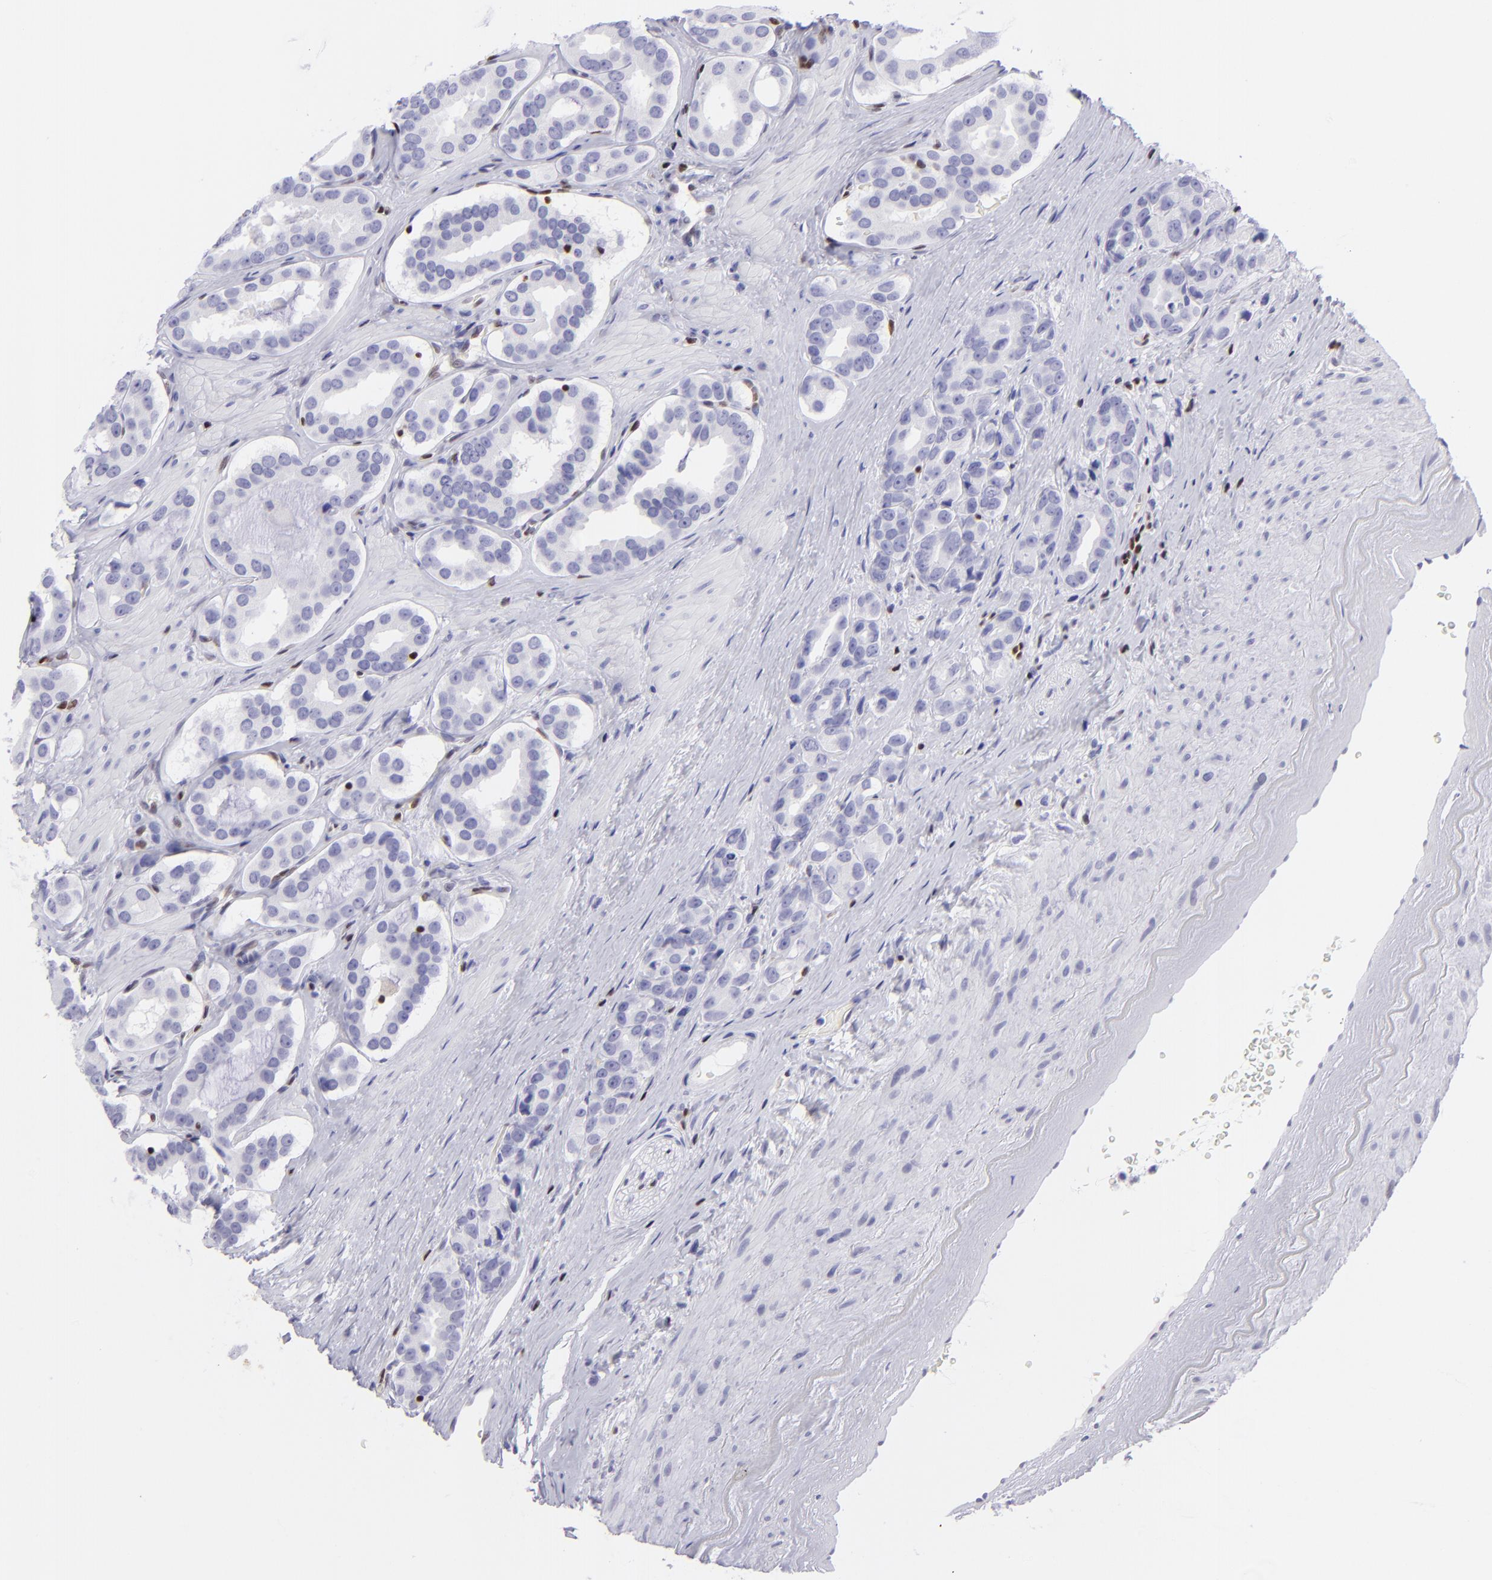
{"staining": {"intensity": "negative", "quantity": "none", "location": "none"}, "tissue": "prostate cancer", "cell_type": "Tumor cells", "image_type": "cancer", "snomed": [{"axis": "morphology", "description": "Adenocarcinoma, Low grade"}, {"axis": "topography", "description": "Prostate"}], "caption": "Human low-grade adenocarcinoma (prostate) stained for a protein using immunohistochemistry displays no positivity in tumor cells.", "gene": "ETS1", "patient": {"sex": "male", "age": 59}}